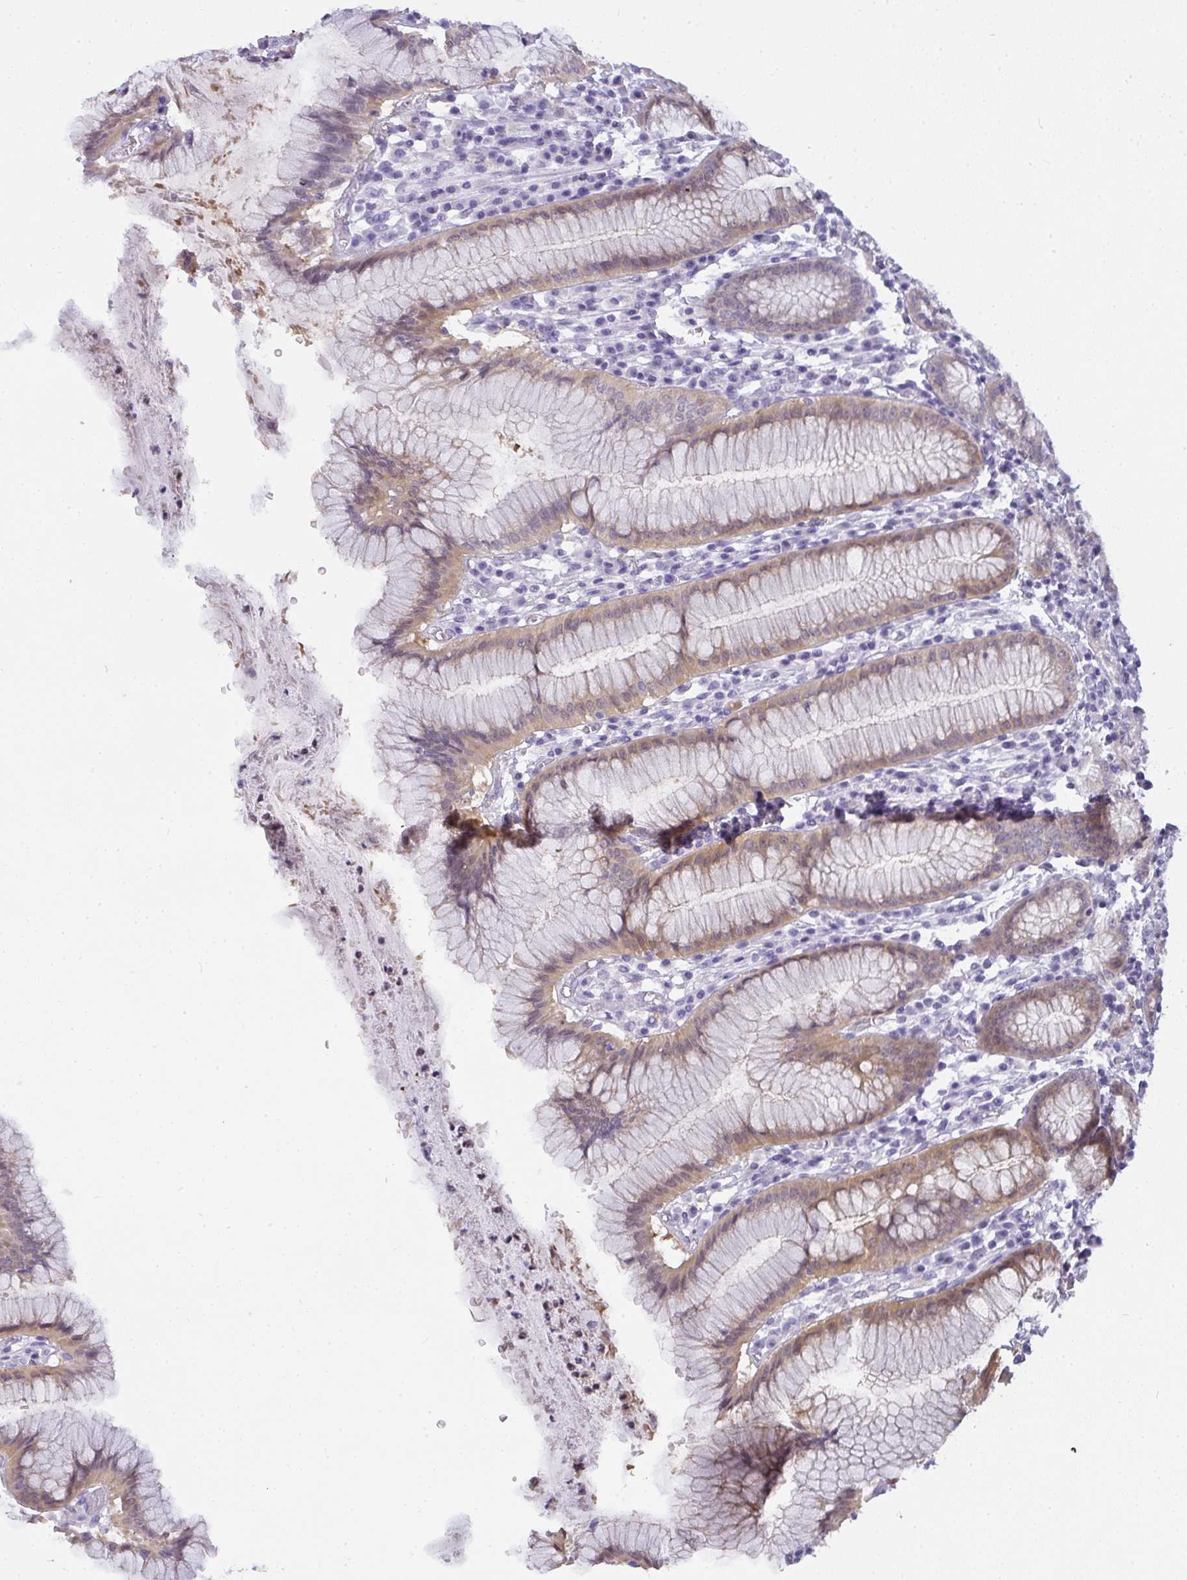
{"staining": {"intensity": "moderate", "quantity": ">75%", "location": "cytoplasmic/membranous"}, "tissue": "stomach", "cell_type": "Glandular cells", "image_type": "normal", "snomed": [{"axis": "morphology", "description": "Normal tissue, NOS"}, {"axis": "topography", "description": "Stomach"}], "caption": "This micrograph reveals immunohistochemistry staining of benign human stomach, with medium moderate cytoplasmic/membranous positivity in about >75% of glandular cells.", "gene": "GSDMB", "patient": {"sex": "male", "age": 55}}